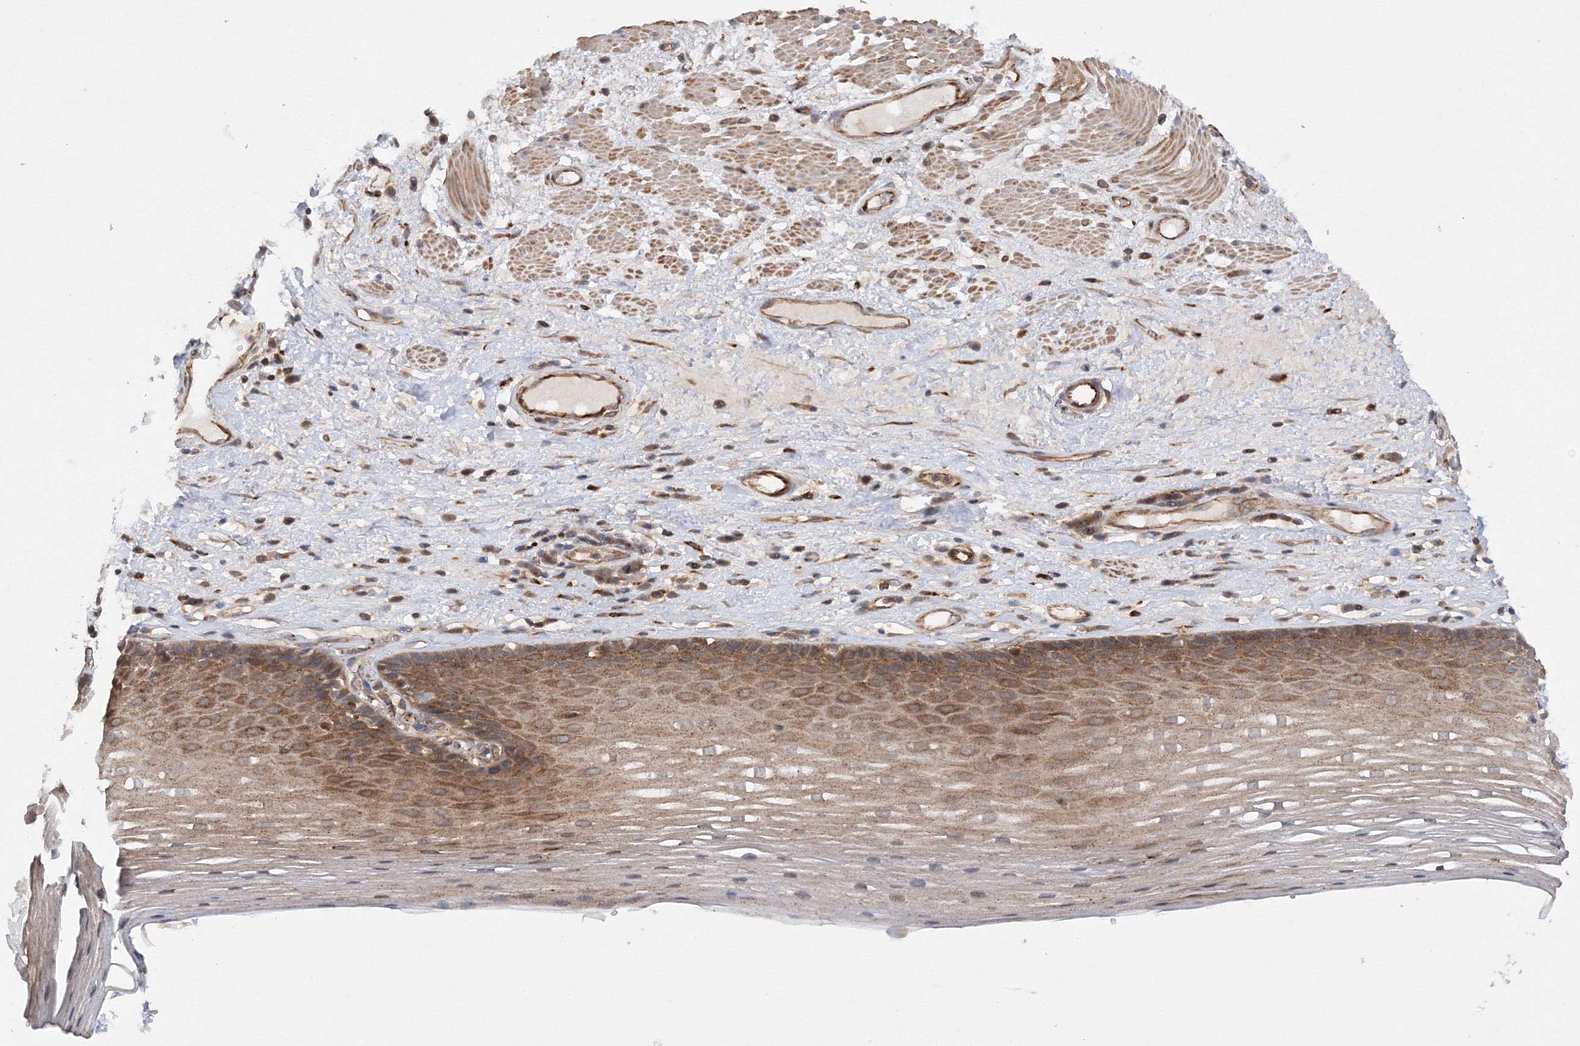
{"staining": {"intensity": "moderate", "quantity": ">75%", "location": "cytoplasmic/membranous"}, "tissue": "esophagus", "cell_type": "Squamous epithelial cells", "image_type": "normal", "snomed": [{"axis": "morphology", "description": "Normal tissue, NOS"}, {"axis": "topography", "description": "Esophagus"}], "caption": "High-magnification brightfield microscopy of benign esophagus stained with DAB (brown) and counterstained with hematoxylin (blue). squamous epithelial cells exhibit moderate cytoplasmic/membranous expression is present in about>75% of cells. (DAB (3,3'-diaminobenzidine) = brown stain, brightfield microscopy at high magnification).", "gene": "DCTD", "patient": {"sex": "male", "age": 62}}